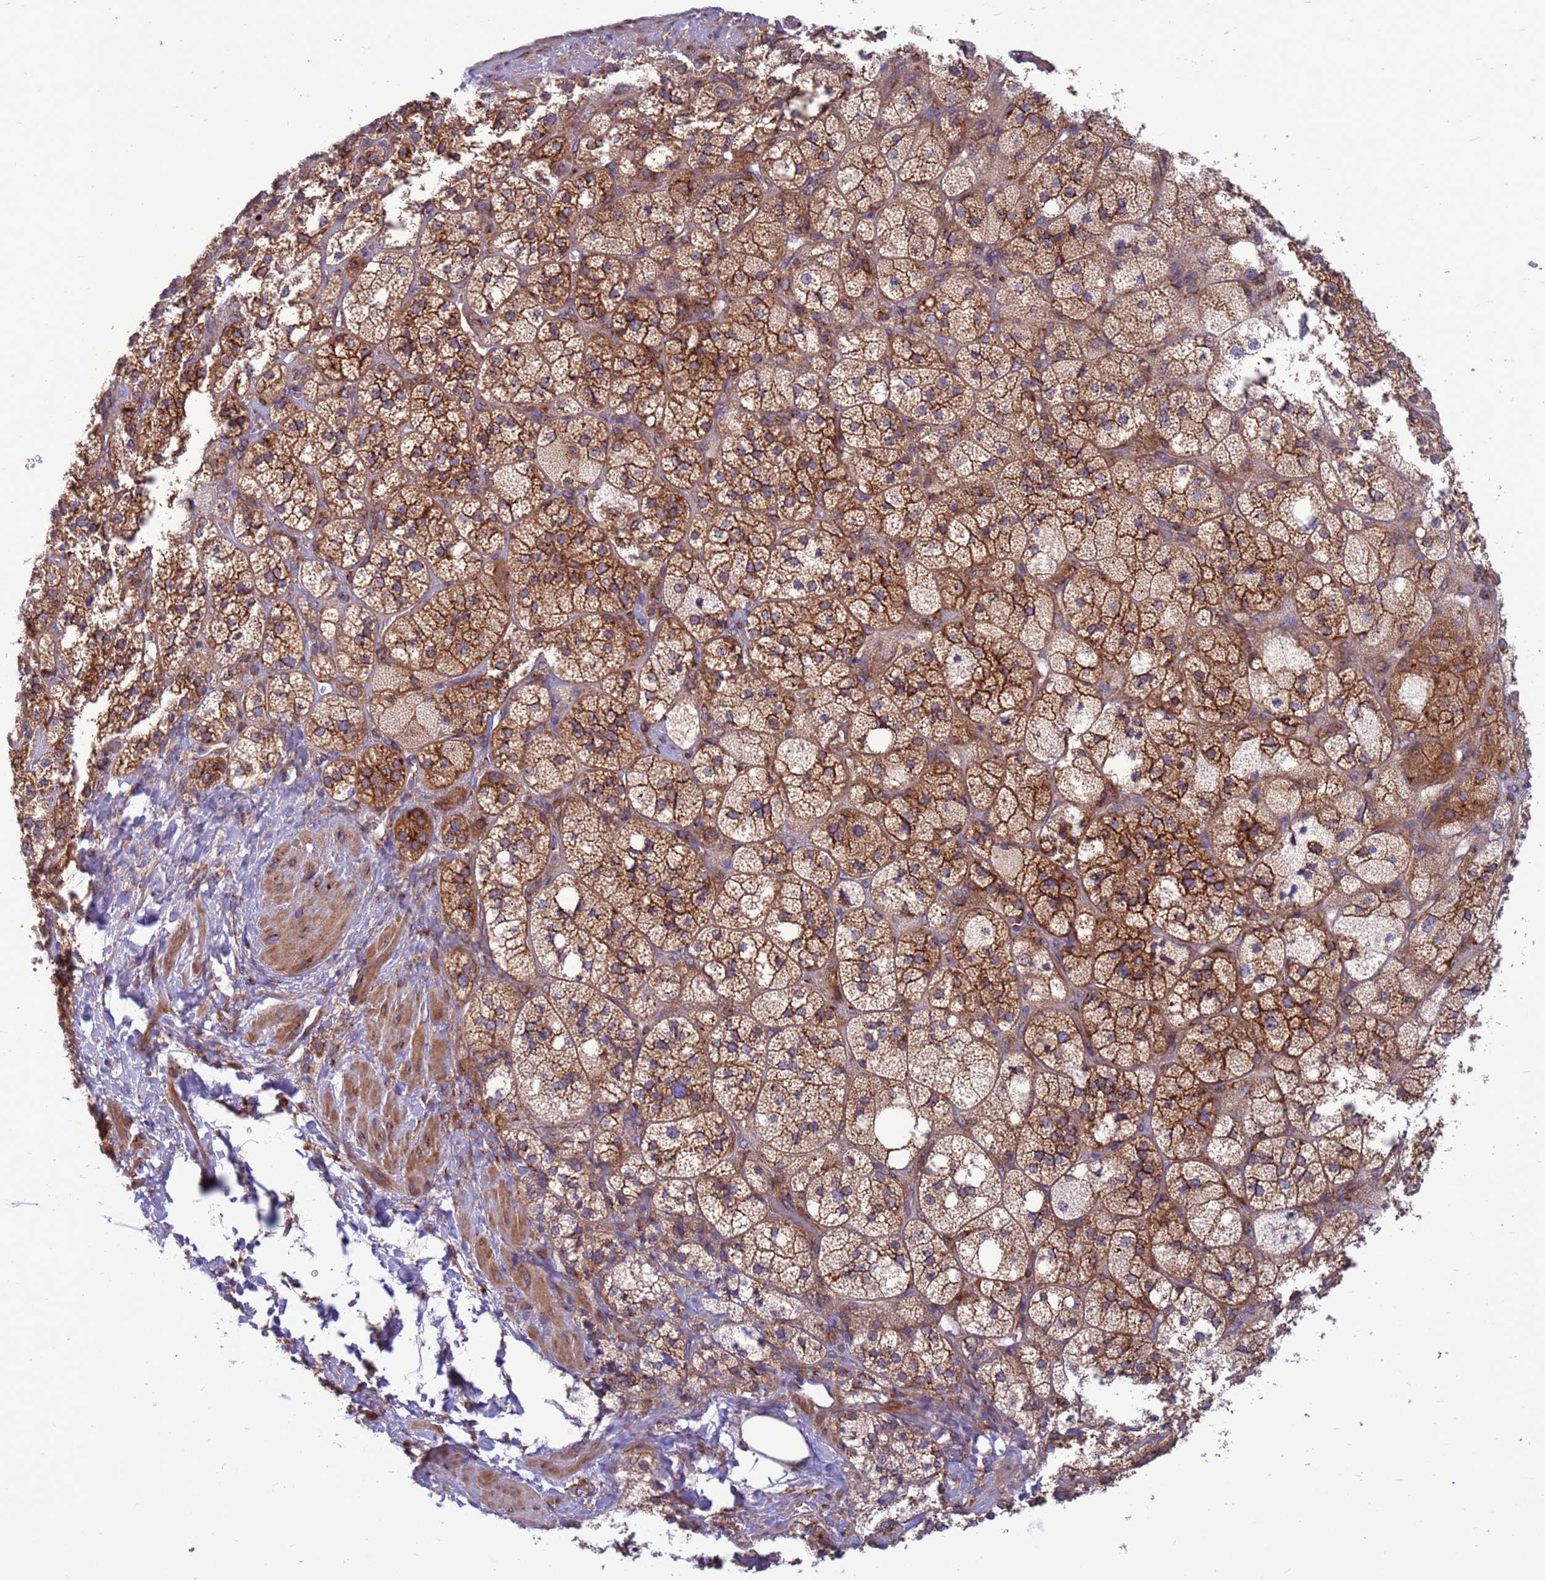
{"staining": {"intensity": "moderate", "quantity": ">75%", "location": "cytoplasmic/membranous"}, "tissue": "adrenal gland", "cell_type": "Glandular cells", "image_type": "normal", "snomed": [{"axis": "morphology", "description": "Normal tissue, NOS"}, {"axis": "topography", "description": "Adrenal gland"}], "caption": "This photomicrograph shows IHC staining of normal human adrenal gland, with medium moderate cytoplasmic/membranous staining in about >75% of glandular cells.", "gene": "ZC3HAV1", "patient": {"sex": "male", "age": 61}}